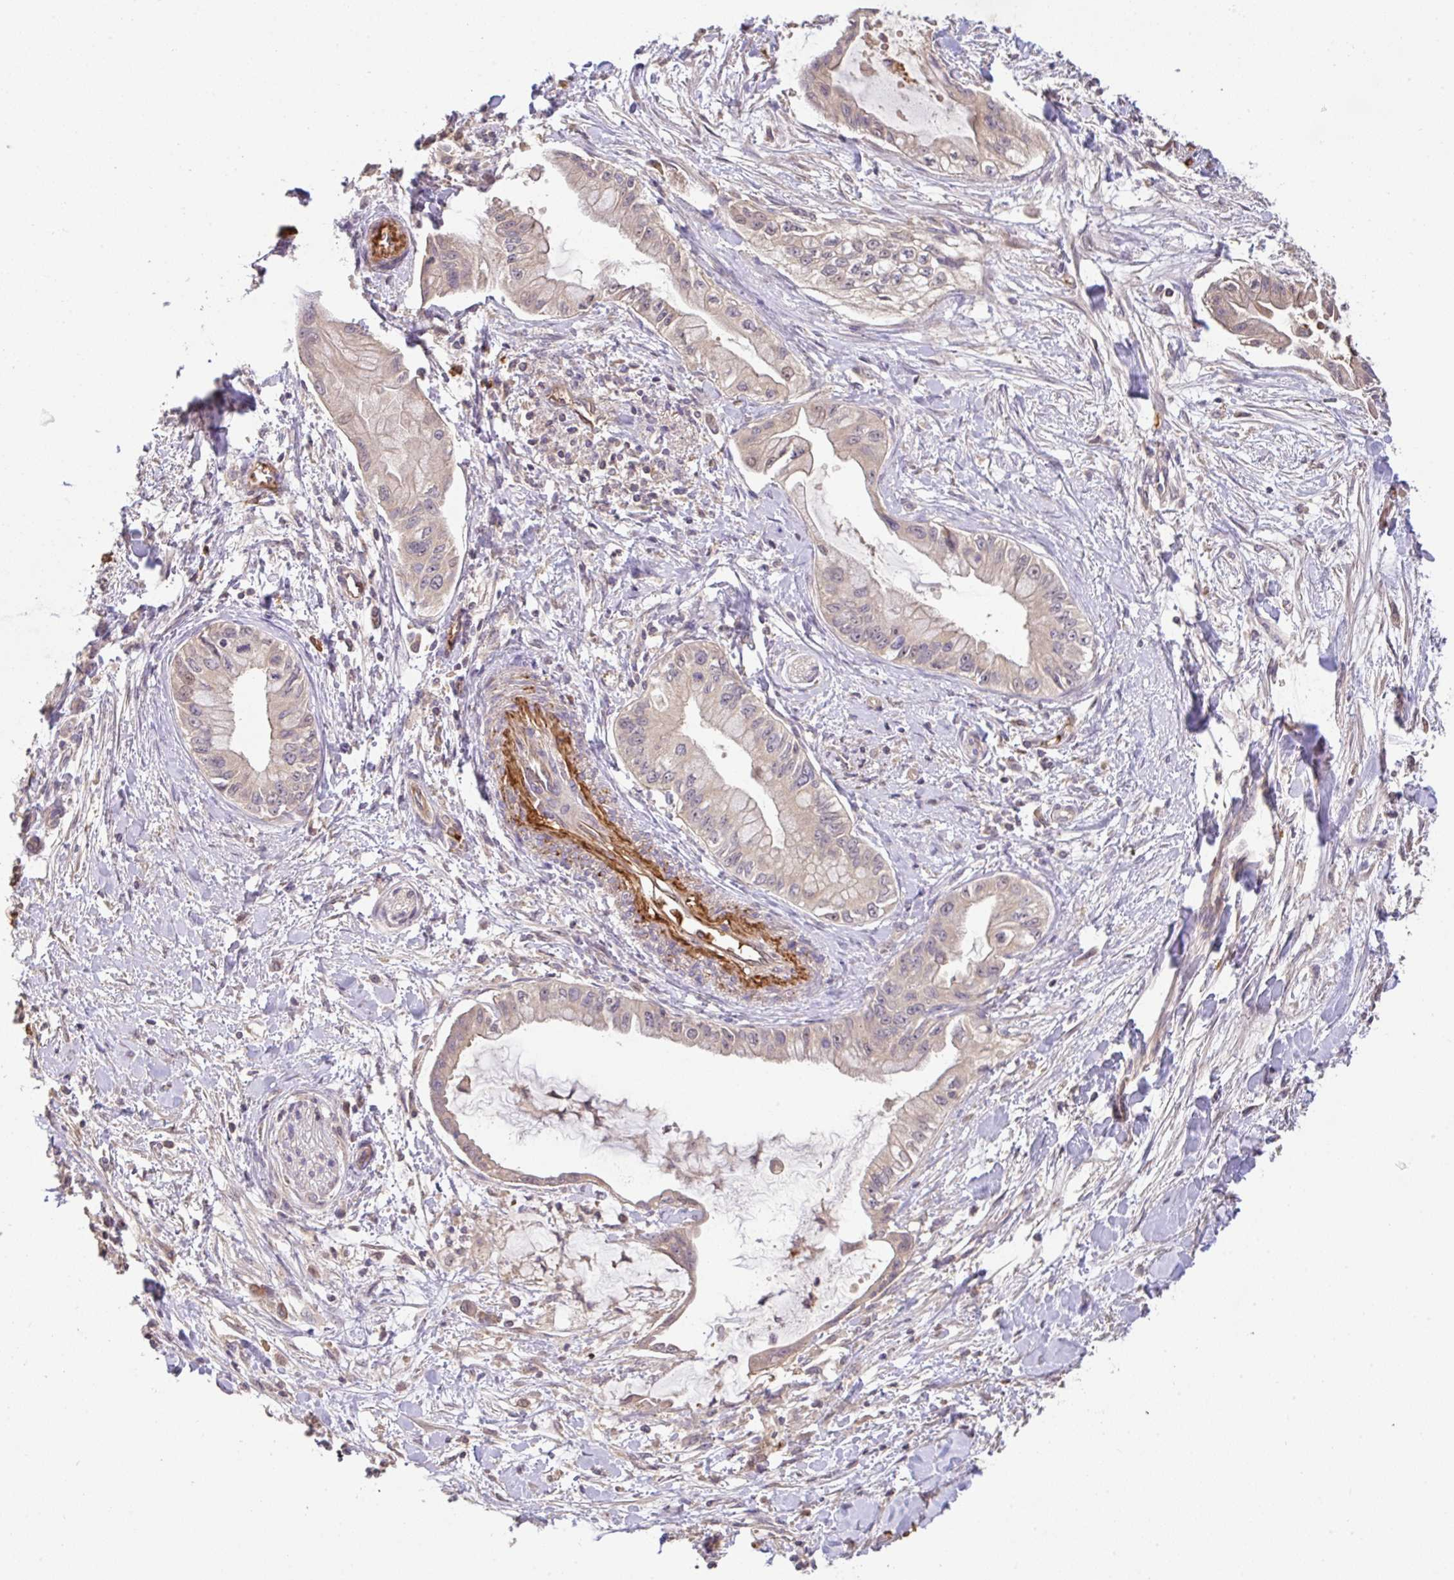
{"staining": {"intensity": "negative", "quantity": "none", "location": "none"}, "tissue": "pancreatic cancer", "cell_type": "Tumor cells", "image_type": "cancer", "snomed": [{"axis": "morphology", "description": "Adenocarcinoma, NOS"}, {"axis": "topography", "description": "Pancreas"}], "caption": "Photomicrograph shows no protein expression in tumor cells of pancreatic cancer tissue. Nuclei are stained in blue.", "gene": "C1QTNF9B", "patient": {"sex": "male", "age": 48}}